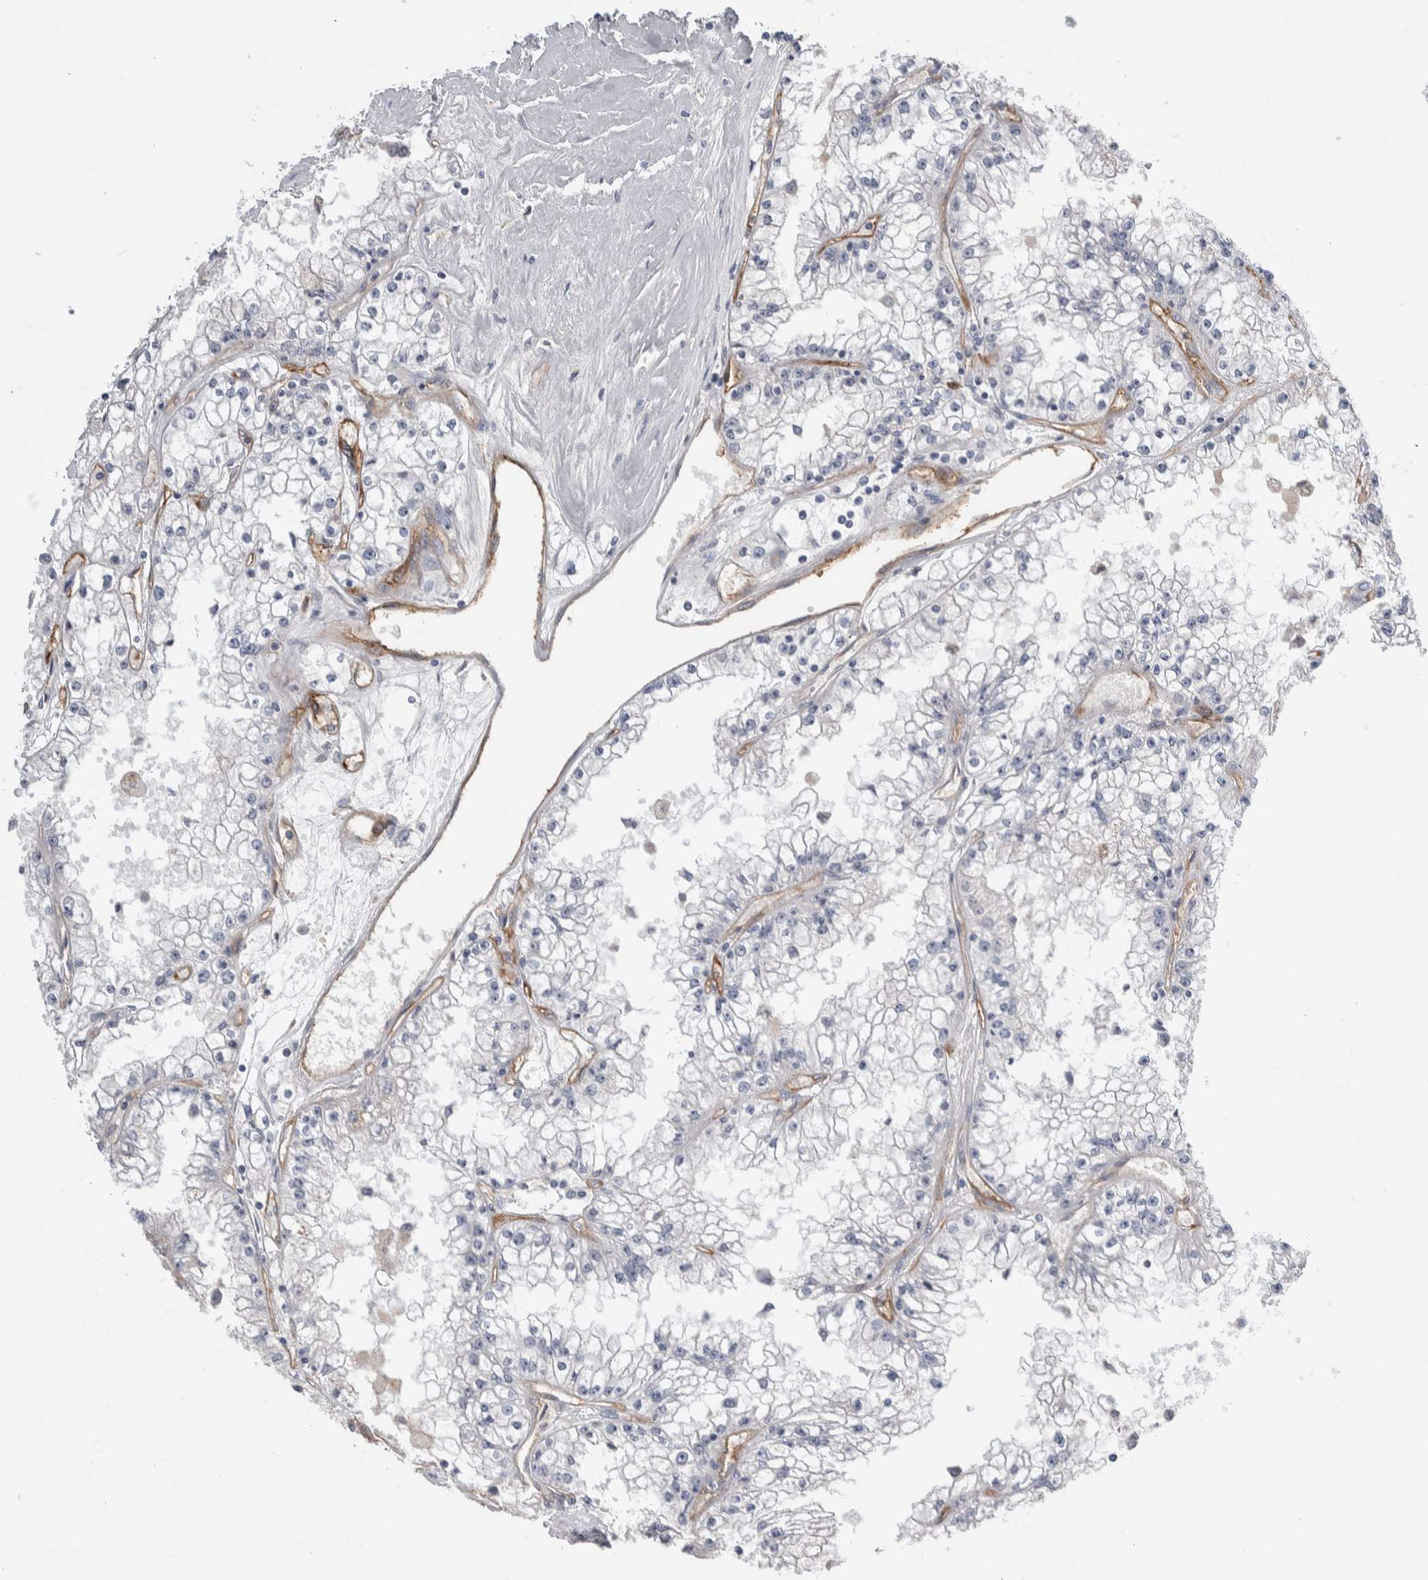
{"staining": {"intensity": "negative", "quantity": "none", "location": "none"}, "tissue": "renal cancer", "cell_type": "Tumor cells", "image_type": "cancer", "snomed": [{"axis": "morphology", "description": "Adenocarcinoma, NOS"}, {"axis": "topography", "description": "Kidney"}], "caption": "IHC of renal cancer (adenocarcinoma) shows no staining in tumor cells.", "gene": "CEP131", "patient": {"sex": "male", "age": 56}}